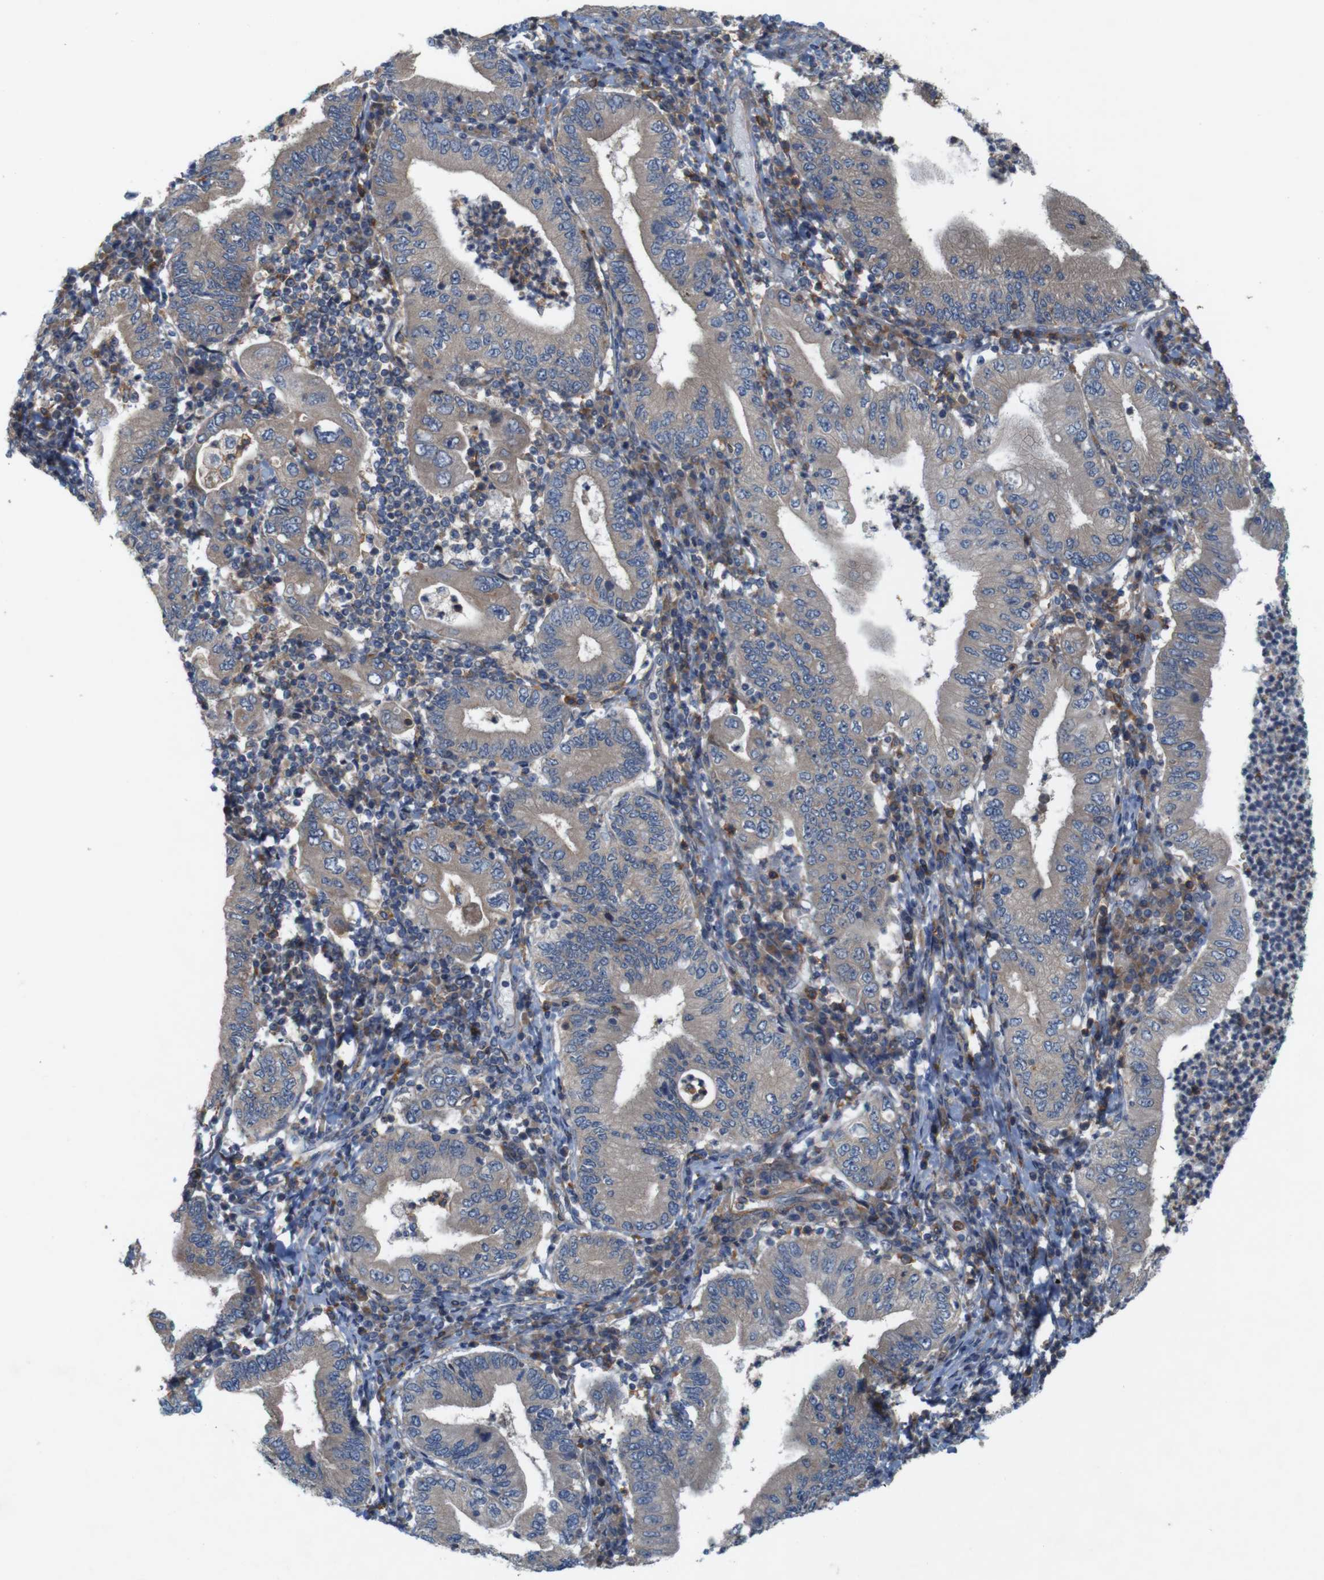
{"staining": {"intensity": "weak", "quantity": ">75%", "location": "cytoplasmic/membranous"}, "tissue": "stomach cancer", "cell_type": "Tumor cells", "image_type": "cancer", "snomed": [{"axis": "morphology", "description": "Normal tissue, NOS"}, {"axis": "morphology", "description": "Adenocarcinoma, NOS"}, {"axis": "topography", "description": "Esophagus"}, {"axis": "topography", "description": "Stomach, upper"}, {"axis": "topography", "description": "Peripheral nerve tissue"}], "caption": "Human adenocarcinoma (stomach) stained with a protein marker shows weak staining in tumor cells.", "gene": "SIGLEC8", "patient": {"sex": "male", "age": 62}}